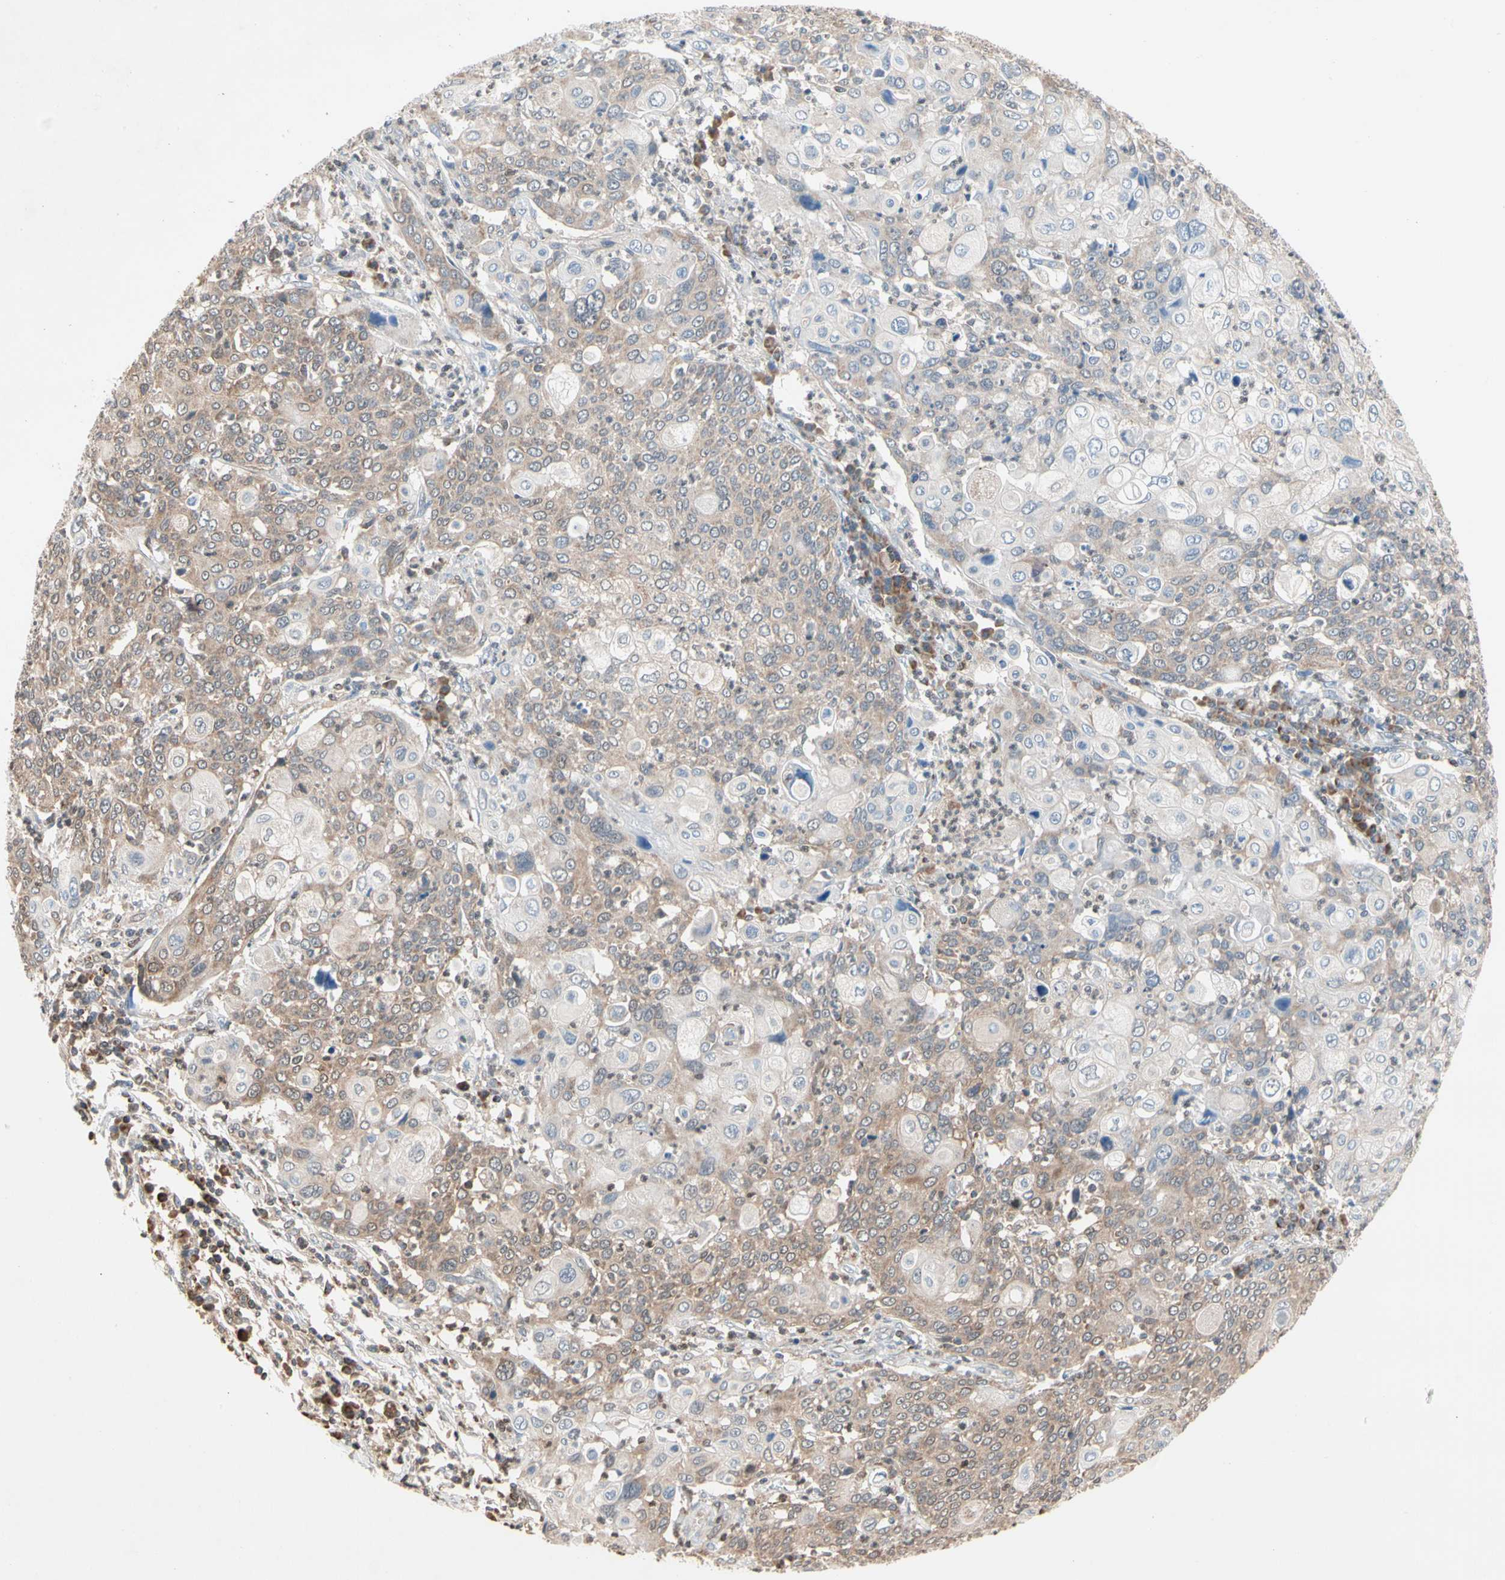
{"staining": {"intensity": "weak", "quantity": "25%-75%", "location": "cytoplasmic/membranous"}, "tissue": "cervical cancer", "cell_type": "Tumor cells", "image_type": "cancer", "snomed": [{"axis": "morphology", "description": "Squamous cell carcinoma, NOS"}, {"axis": "topography", "description": "Cervix"}], "caption": "This photomicrograph demonstrates immunohistochemistry (IHC) staining of human cervical squamous cell carcinoma, with low weak cytoplasmic/membranous expression in approximately 25%-75% of tumor cells.", "gene": "MTHFS", "patient": {"sex": "female", "age": 40}}